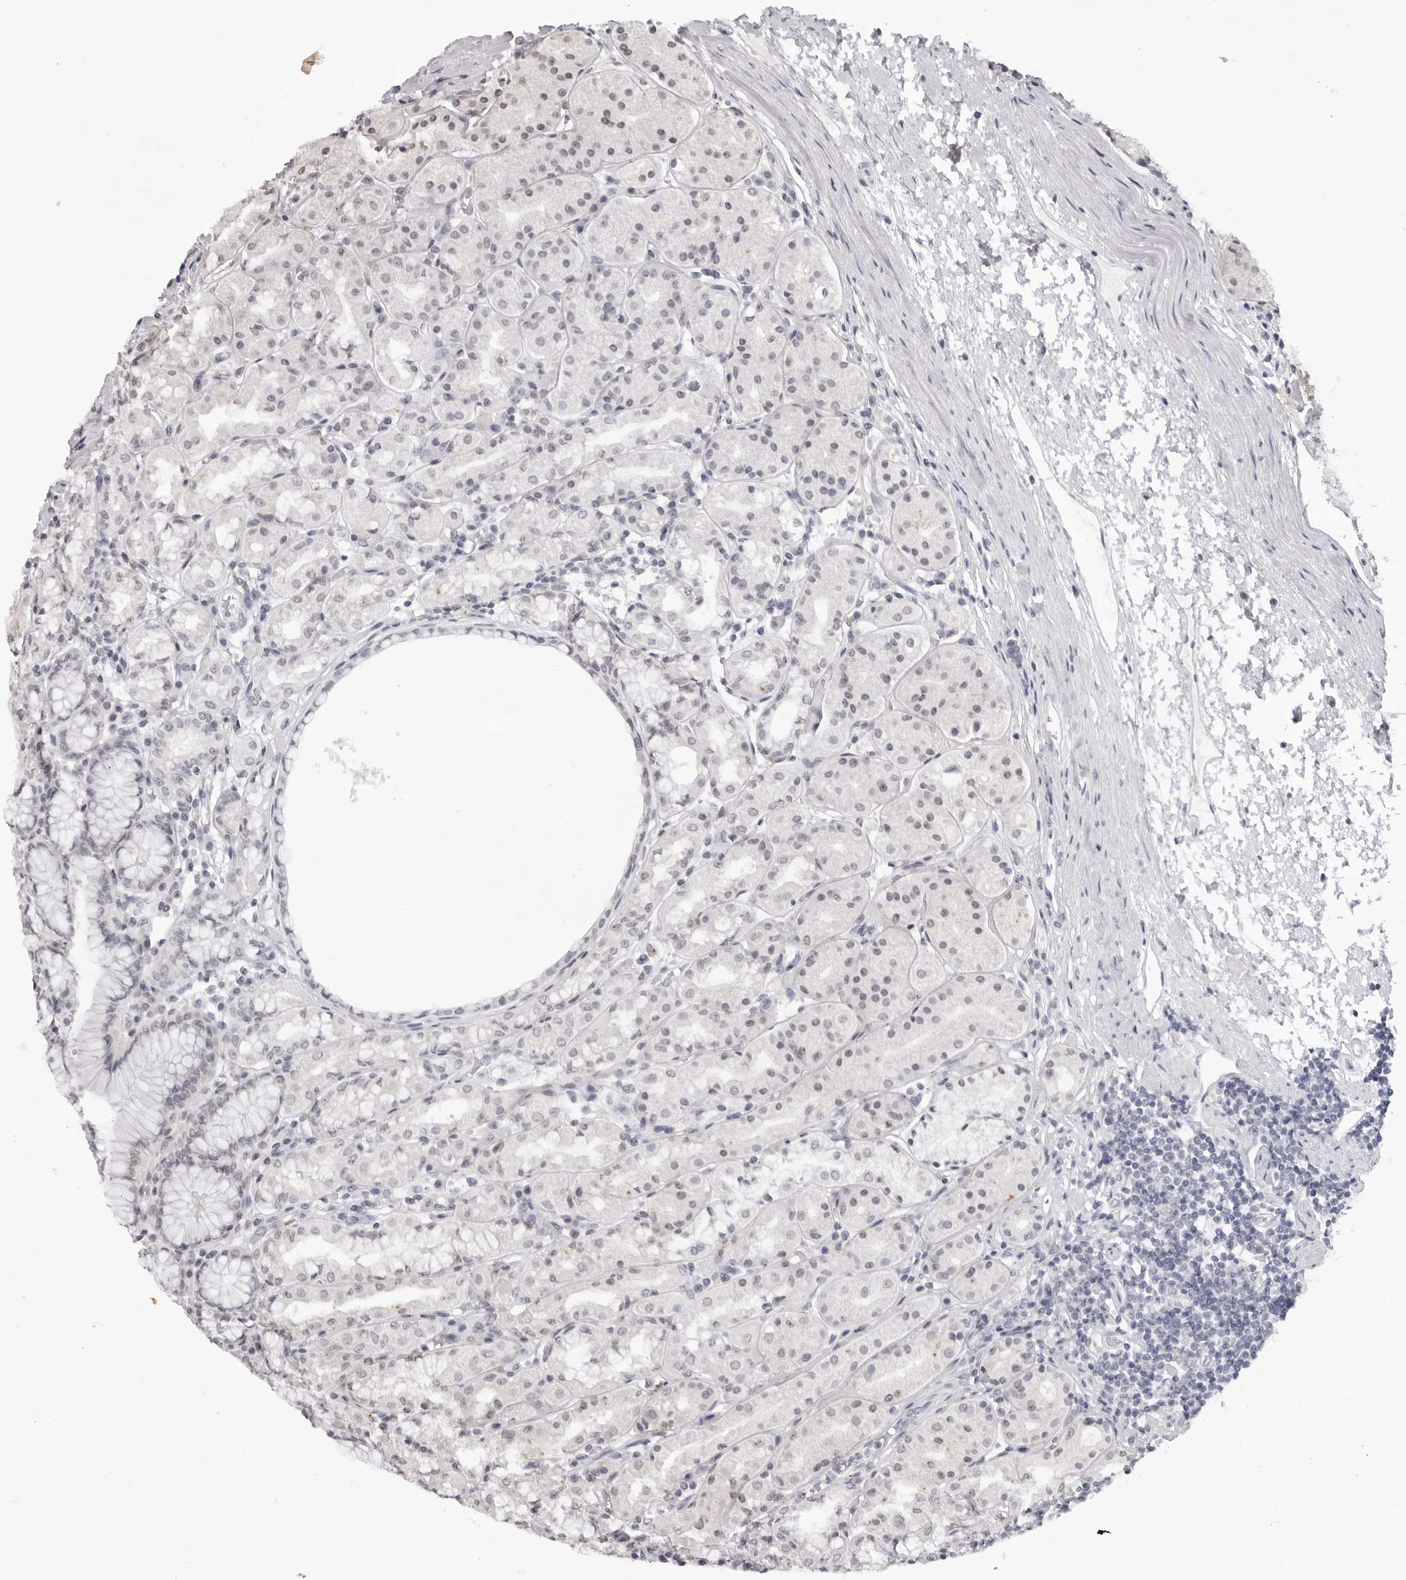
{"staining": {"intensity": "weak", "quantity": "<25%", "location": "nuclear"}, "tissue": "stomach", "cell_type": "Glandular cells", "image_type": "normal", "snomed": [{"axis": "morphology", "description": "Normal tissue, NOS"}, {"axis": "topography", "description": "Stomach"}, {"axis": "topography", "description": "Stomach, lower"}], "caption": "IHC of unremarkable human stomach demonstrates no expression in glandular cells. The staining was performed using DAB to visualize the protein expression in brown, while the nuclei were stained in blue with hematoxylin (Magnification: 20x).", "gene": "NTM", "patient": {"sex": "female", "age": 56}}